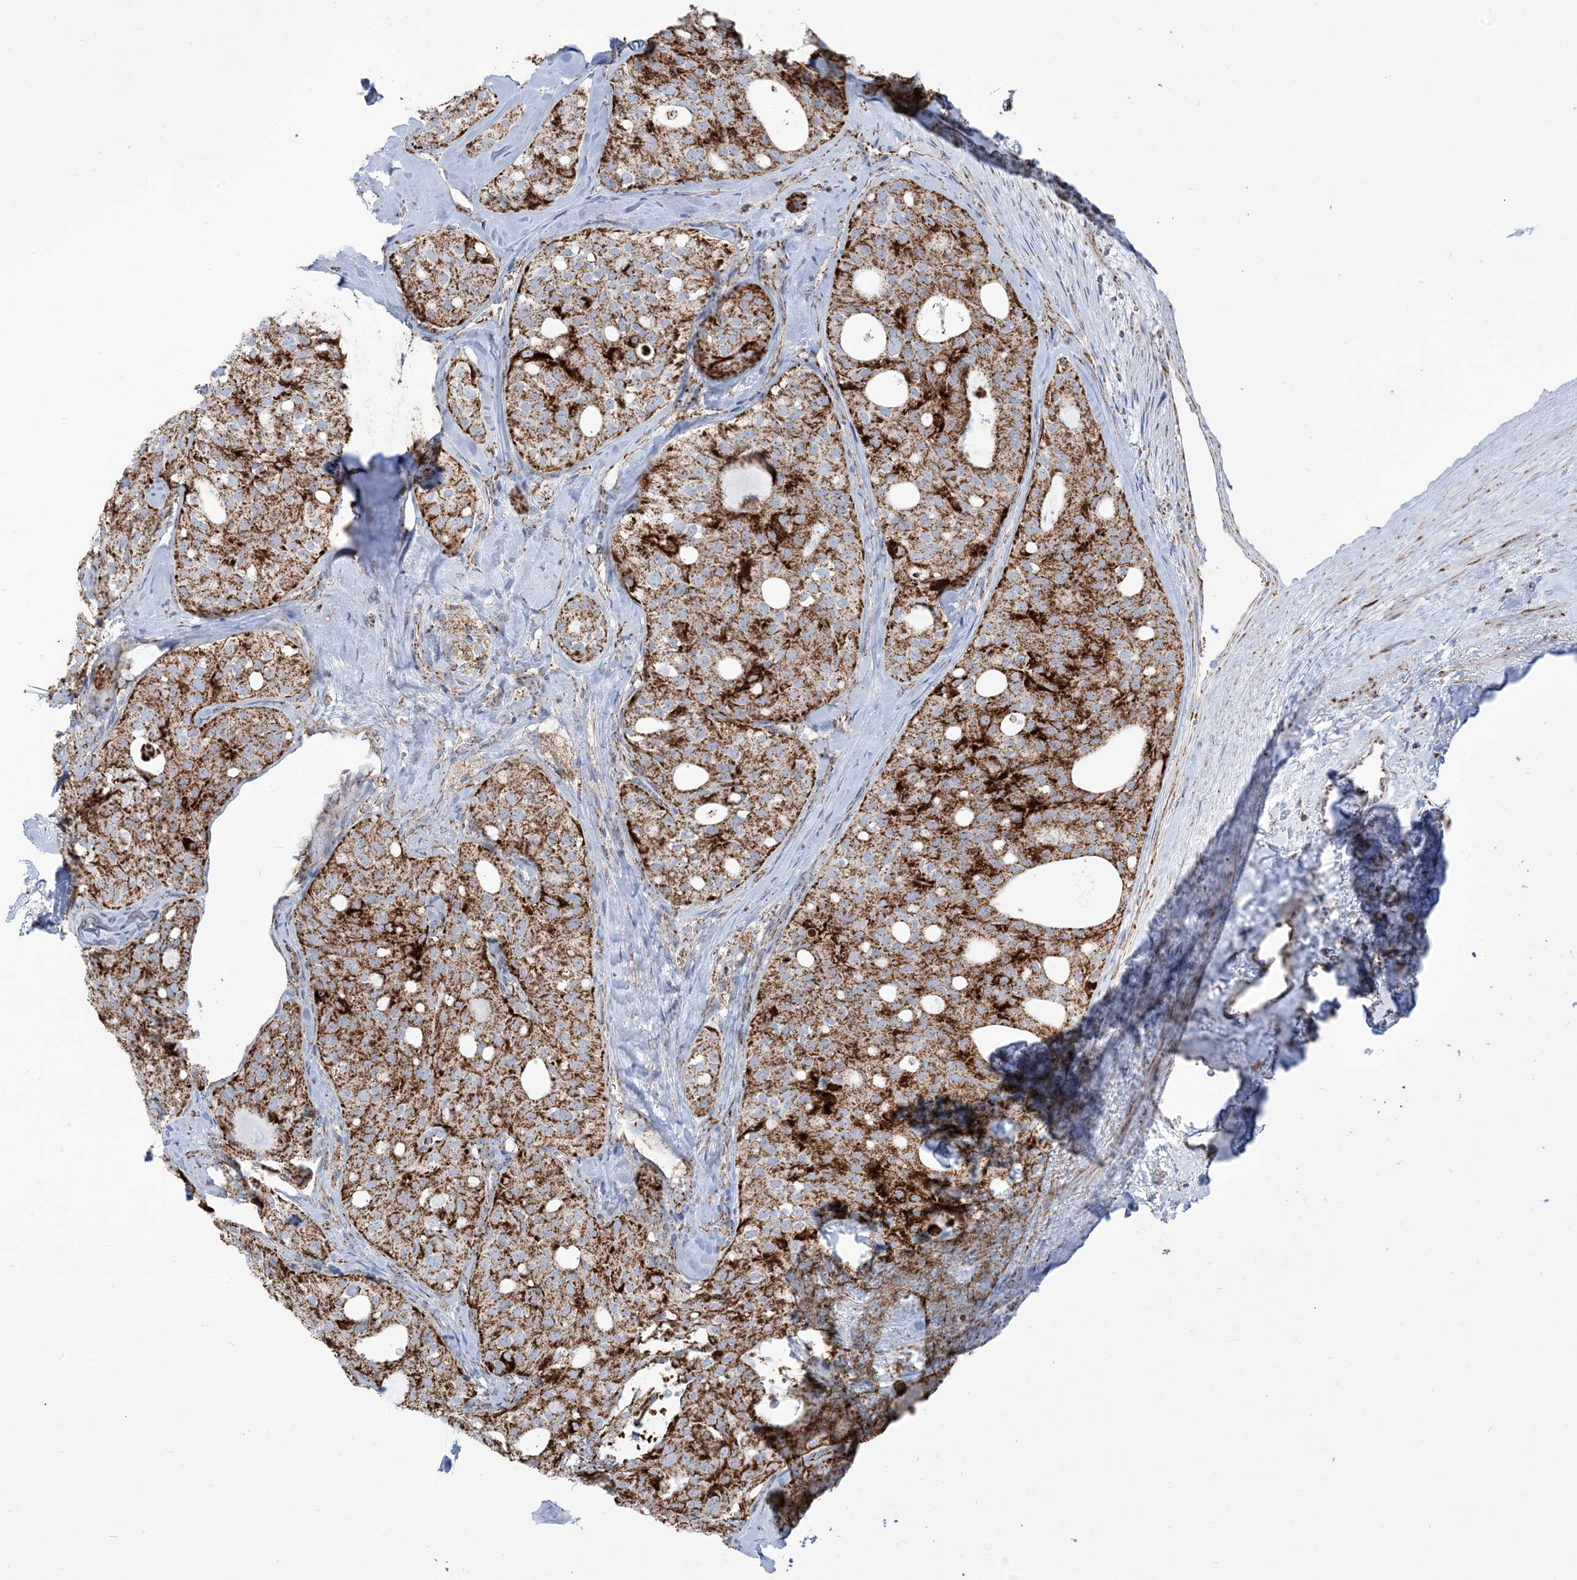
{"staining": {"intensity": "strong", "quantity": ">75%", "location": "cytoplasmic/membranous"}, "tissue": "thyroid cancer", "cell_type": "Tumor cells", "image_type": "cancer", "snomed": [{"axis": "morphology", "description": "Follicular adenoma carcinoma, NOS"}, {"axis": "topography", "description": "Thyroid gland"}], "caption": "DAB (3,3'-diaminobenzidine) immunohistochemical staining of human follicular adenoma carcinoma (thyroid) reveals strong cytoplasmic/membranous protein staining in about >75% of tumor cells.", "gene": "SAMM50", "patient": {"sex": "male", "age": 75}}